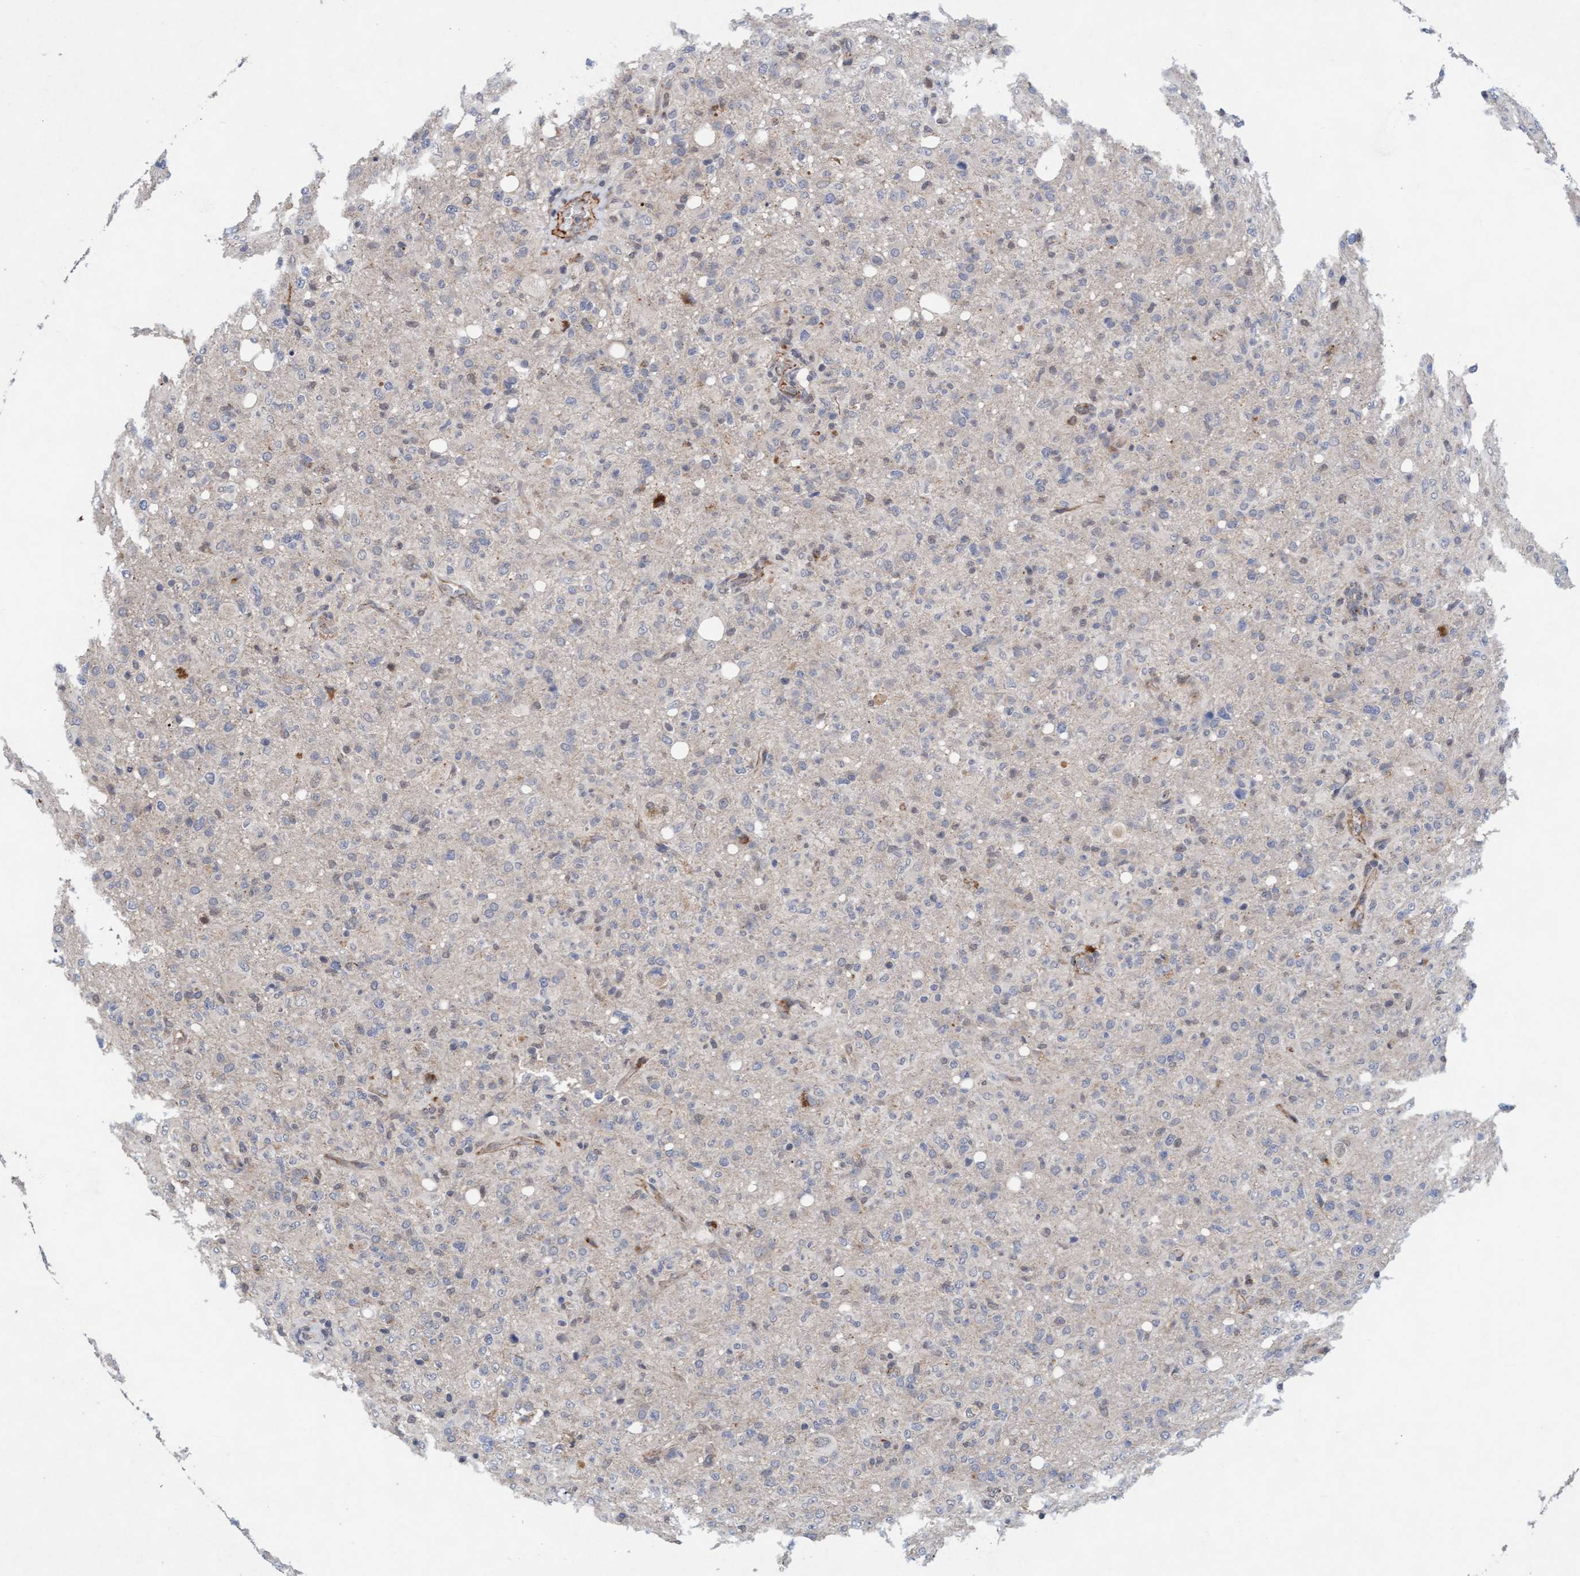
{"staining": {"intensity": "negative", "quantity": "none", "location": "none"}, "tissue": "glioma", "cell_type": "Tumor cells", "image_type": "cancer", "snomed": [{"axis": "morphology", "description": "Glioma, malignant, High grade"}, {"axis": "topography", "description": "Brain"}], "caption": "Immunohistochemical staining of malignant glioma (high-grade) displays no significant expression in tumor cells. The staining was performed using DAB (3,3'-diaminobenzidine) to visualize the protein expression in brown, while the nuclei were stained in blue with hematoxylin (Magnification: 20x).", "gene": "TMEM70", "patient": {"sex": "female", "age": 57}}